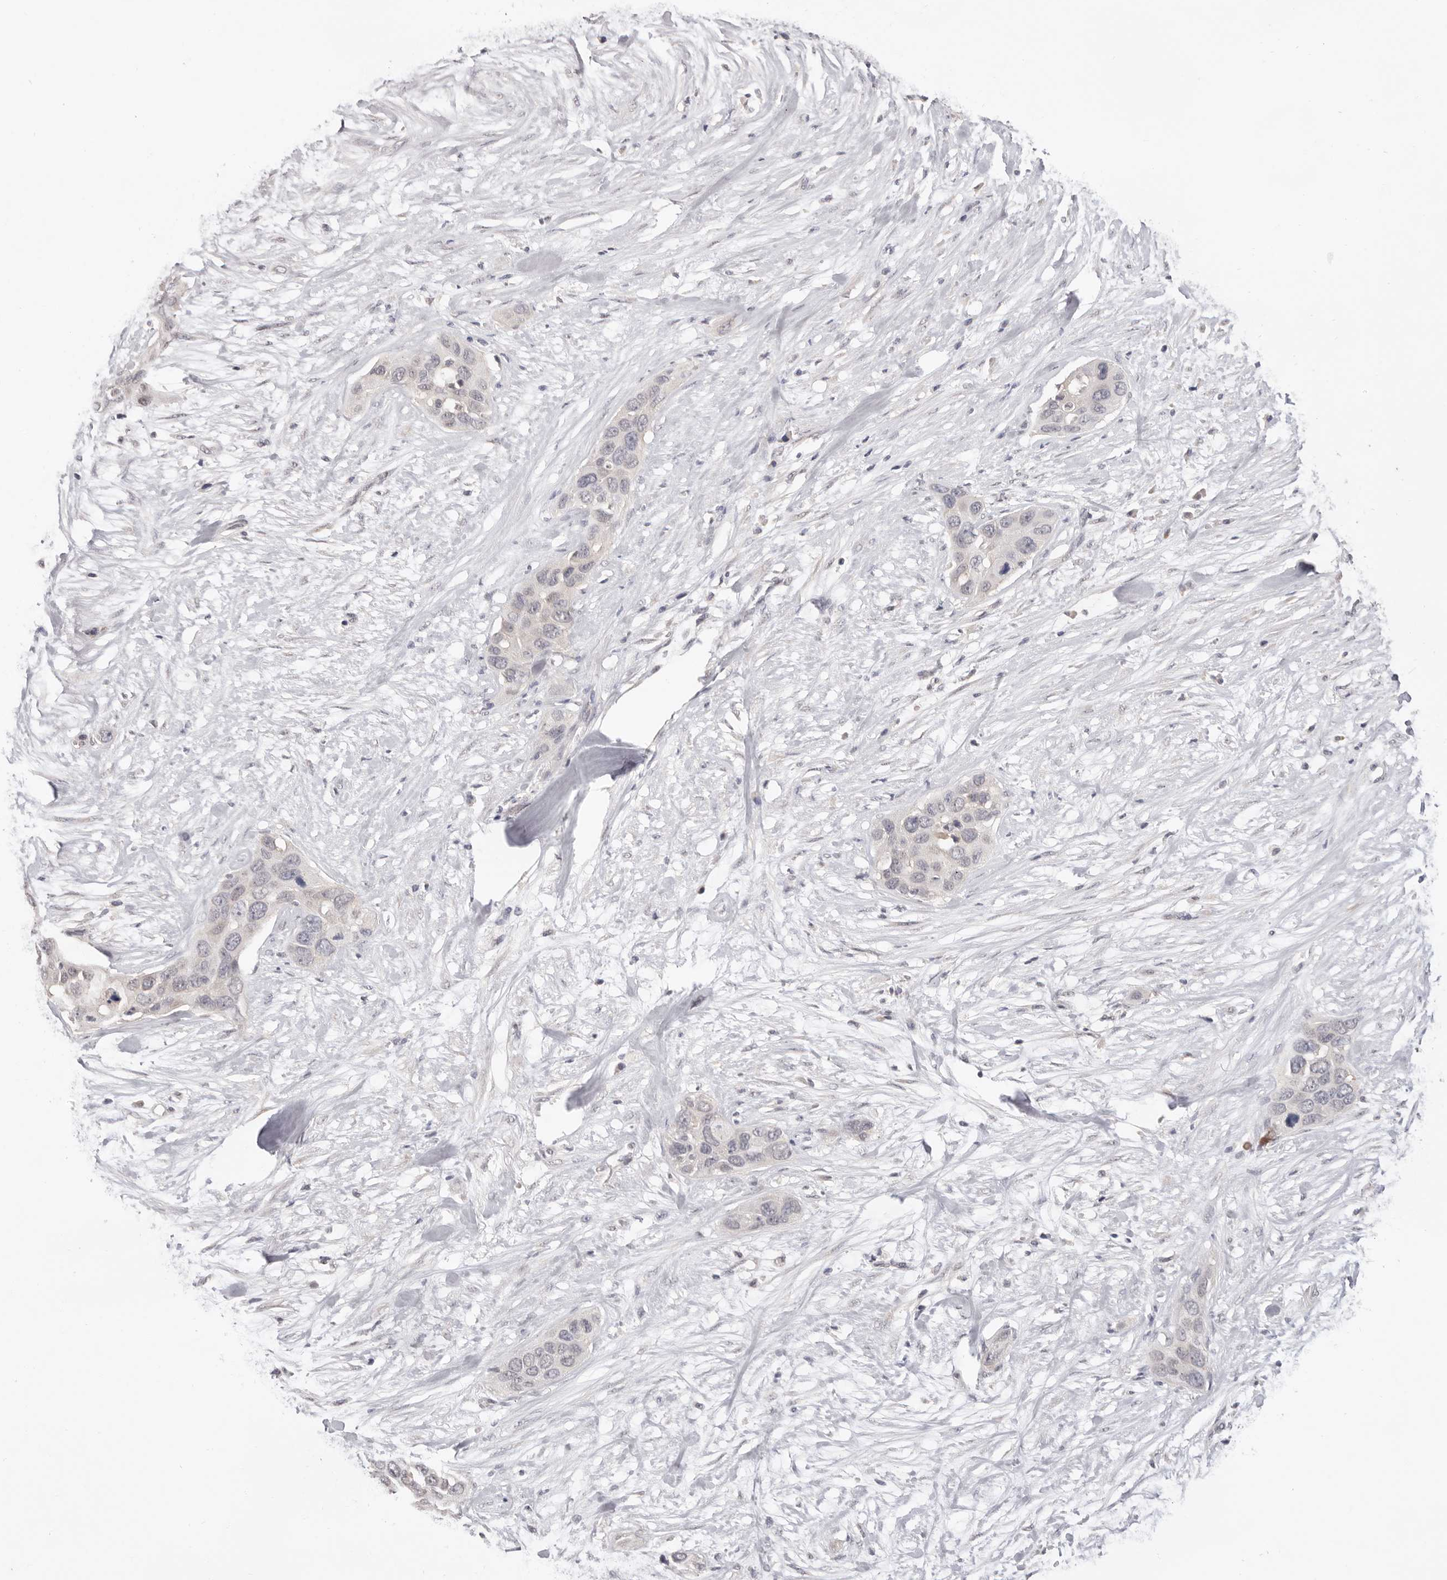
{"staining": {"intensity": "negative", "quantity": "none", "location": "none"}, "tissue": "pancreatic cancer", "cell_type": "Tumor cells", "image_type": "cancer", "snomed": [{"axis": "morphology", "description": "Adenocarcinoma, NOS"}, {"axis": "topography", "description": "Pancreas"}], "caption": "Tumor cells show no significant expression in pancreatic cancer.", "gene": "DOP1A", "patient": {"sex": "female", "age": 60}}